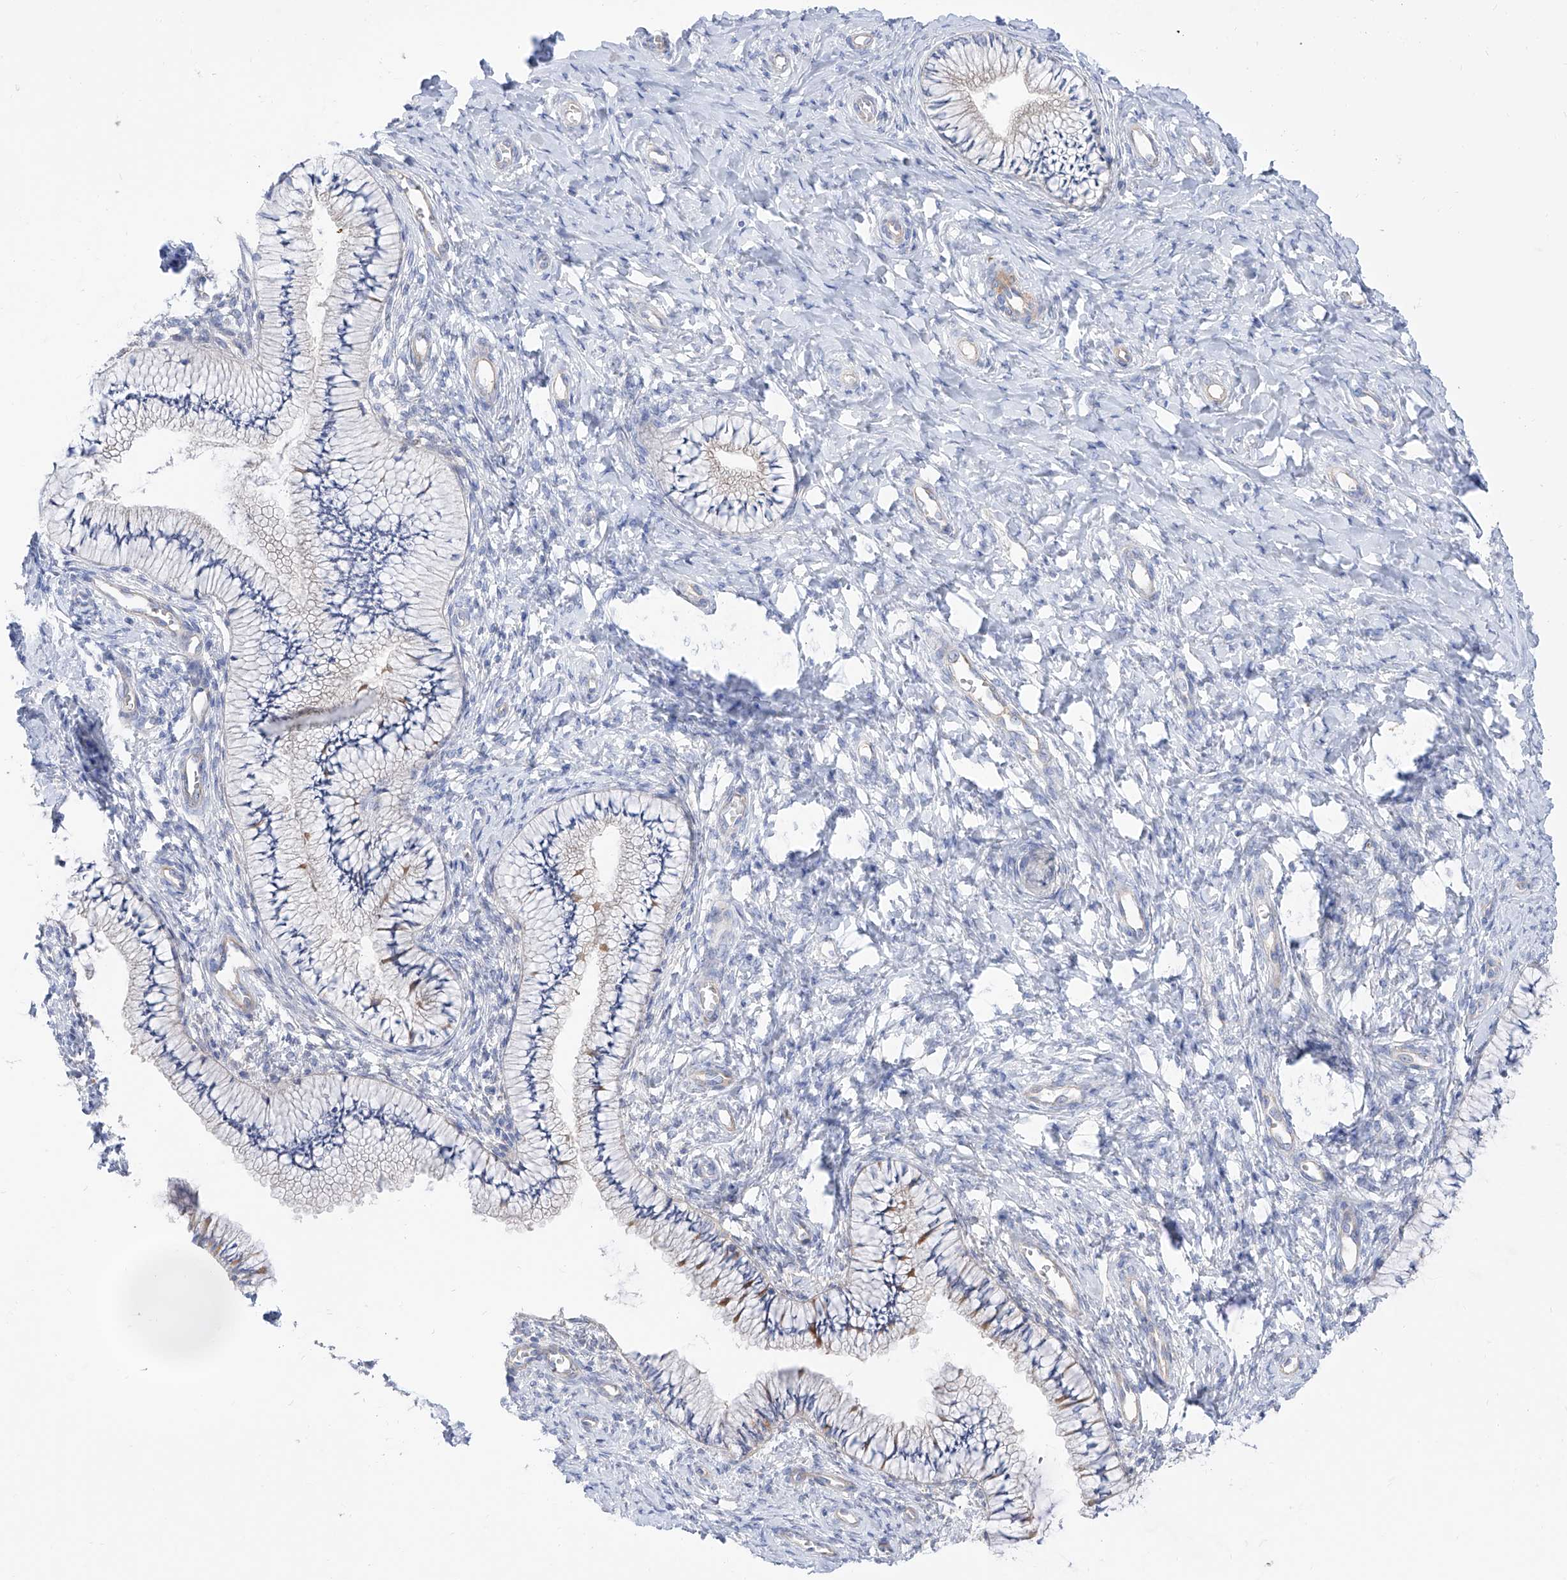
{"staining": {"intensity": "negative", "quantity": "none", "location": "none"}, "tissue": "cervix", "cell_type": "Glandular cells", "image_type": "normal", "snomed": [{"axis": "morphology", "description": "Normal tissue, NOS"}, {"axis": "topography", "description": "Cervix"}], "caption": "This is a photomicrograph of immunohistochemistry (IHC) staining of unremarkable cervix, which shows no positivity in glandular cells.", "gene": "LCA5", "patient": {"sex": "female", "age": 36}}